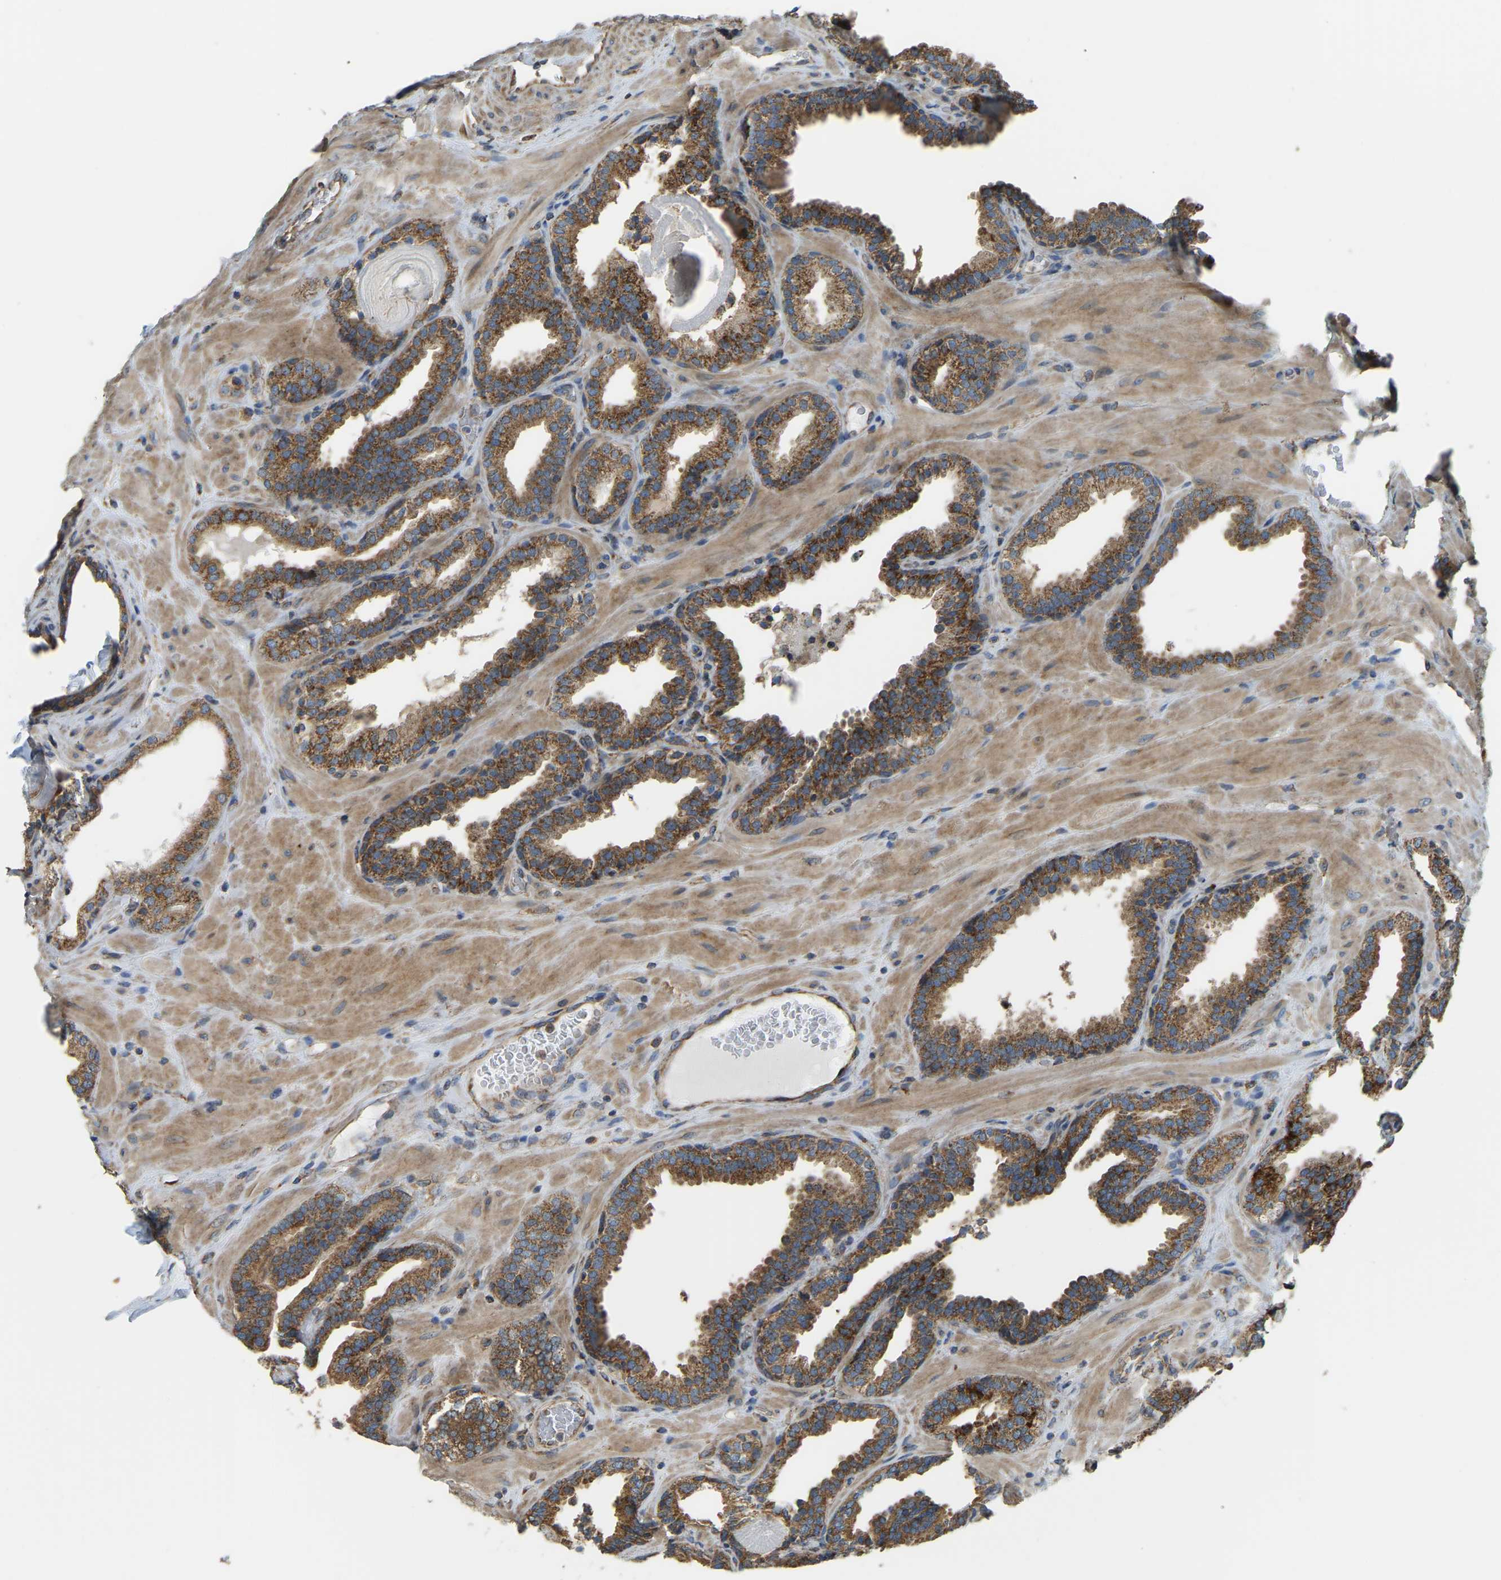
{"staining": {"intensity": "strong", "quantity": ">75%", "location": "cytoplasmic/membranous"}, "tissue": "prostate", "cell_type": "Glandular cells", "image_type": "normal", "snomed": [{"axis": "morphology", "description": "Normal tissue, NOS"}, {"axis": "topography", "description": "Prostate"}], "caption": "Normal prostate reveals strong cytoplasmic/membranous positivity in about >75% of glandular cells.", "gene": "PSMD7", "patient": {"sex": "male", "age": 51}}